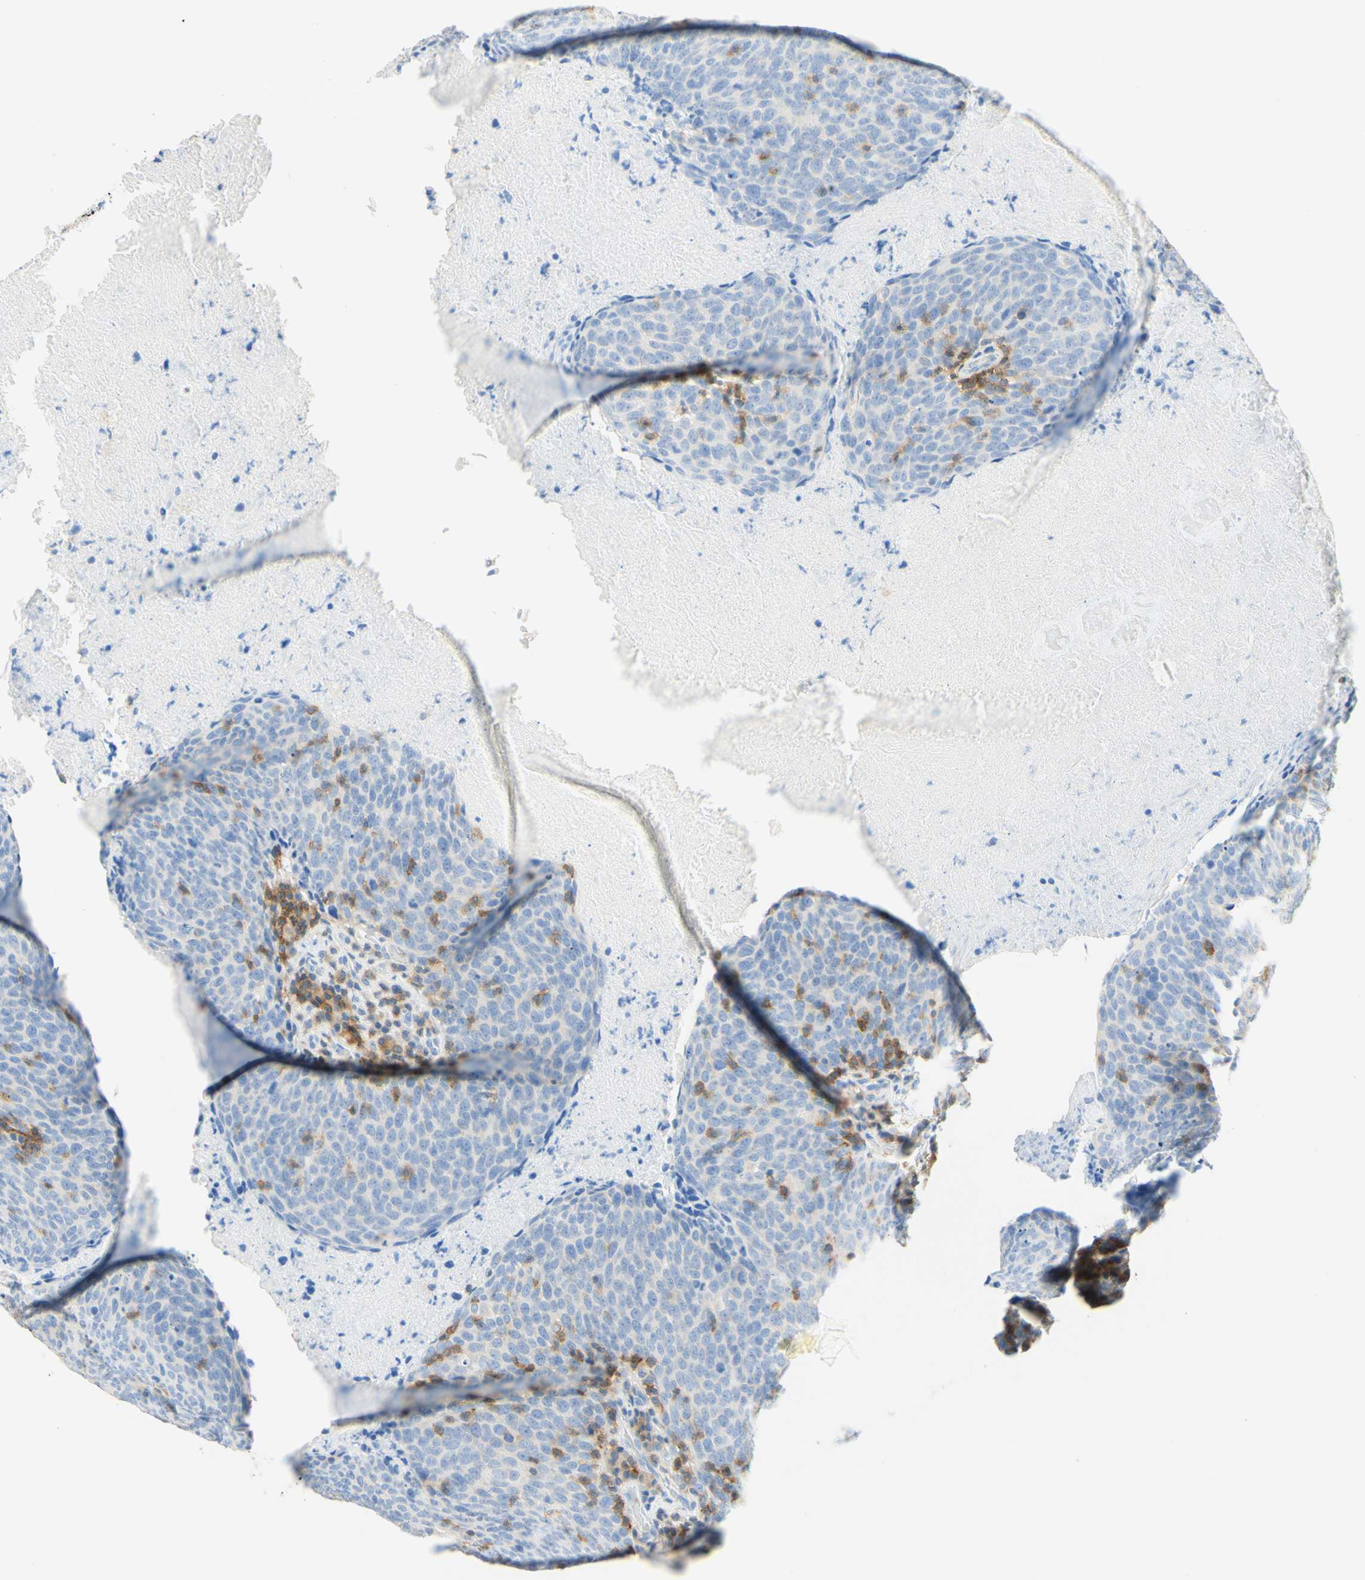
{"staining": {"intensity": "negative", "quantity": "none", "location": "none"}, "tissue": "head and neck cancer", "cell_type": "Tumor cells", "image_type": "cancer", "snomed": [{"axis": "morphology", "description": "Squamous cell carcinoma, NOS"}, {"axis": "morphology", "description": "Squamous cell carcinoma, metastatic, NOS"}, {"axis": "topography", "description": "Lymph node"}, {"axis": "topography", "description": "Head-Neck"}], "caption": "An image of human head and neck squamous cell carcinoma is negative for staining in tumor cells.", "gene": "LAT", "patient": {"sex": "male", "age": 62}}